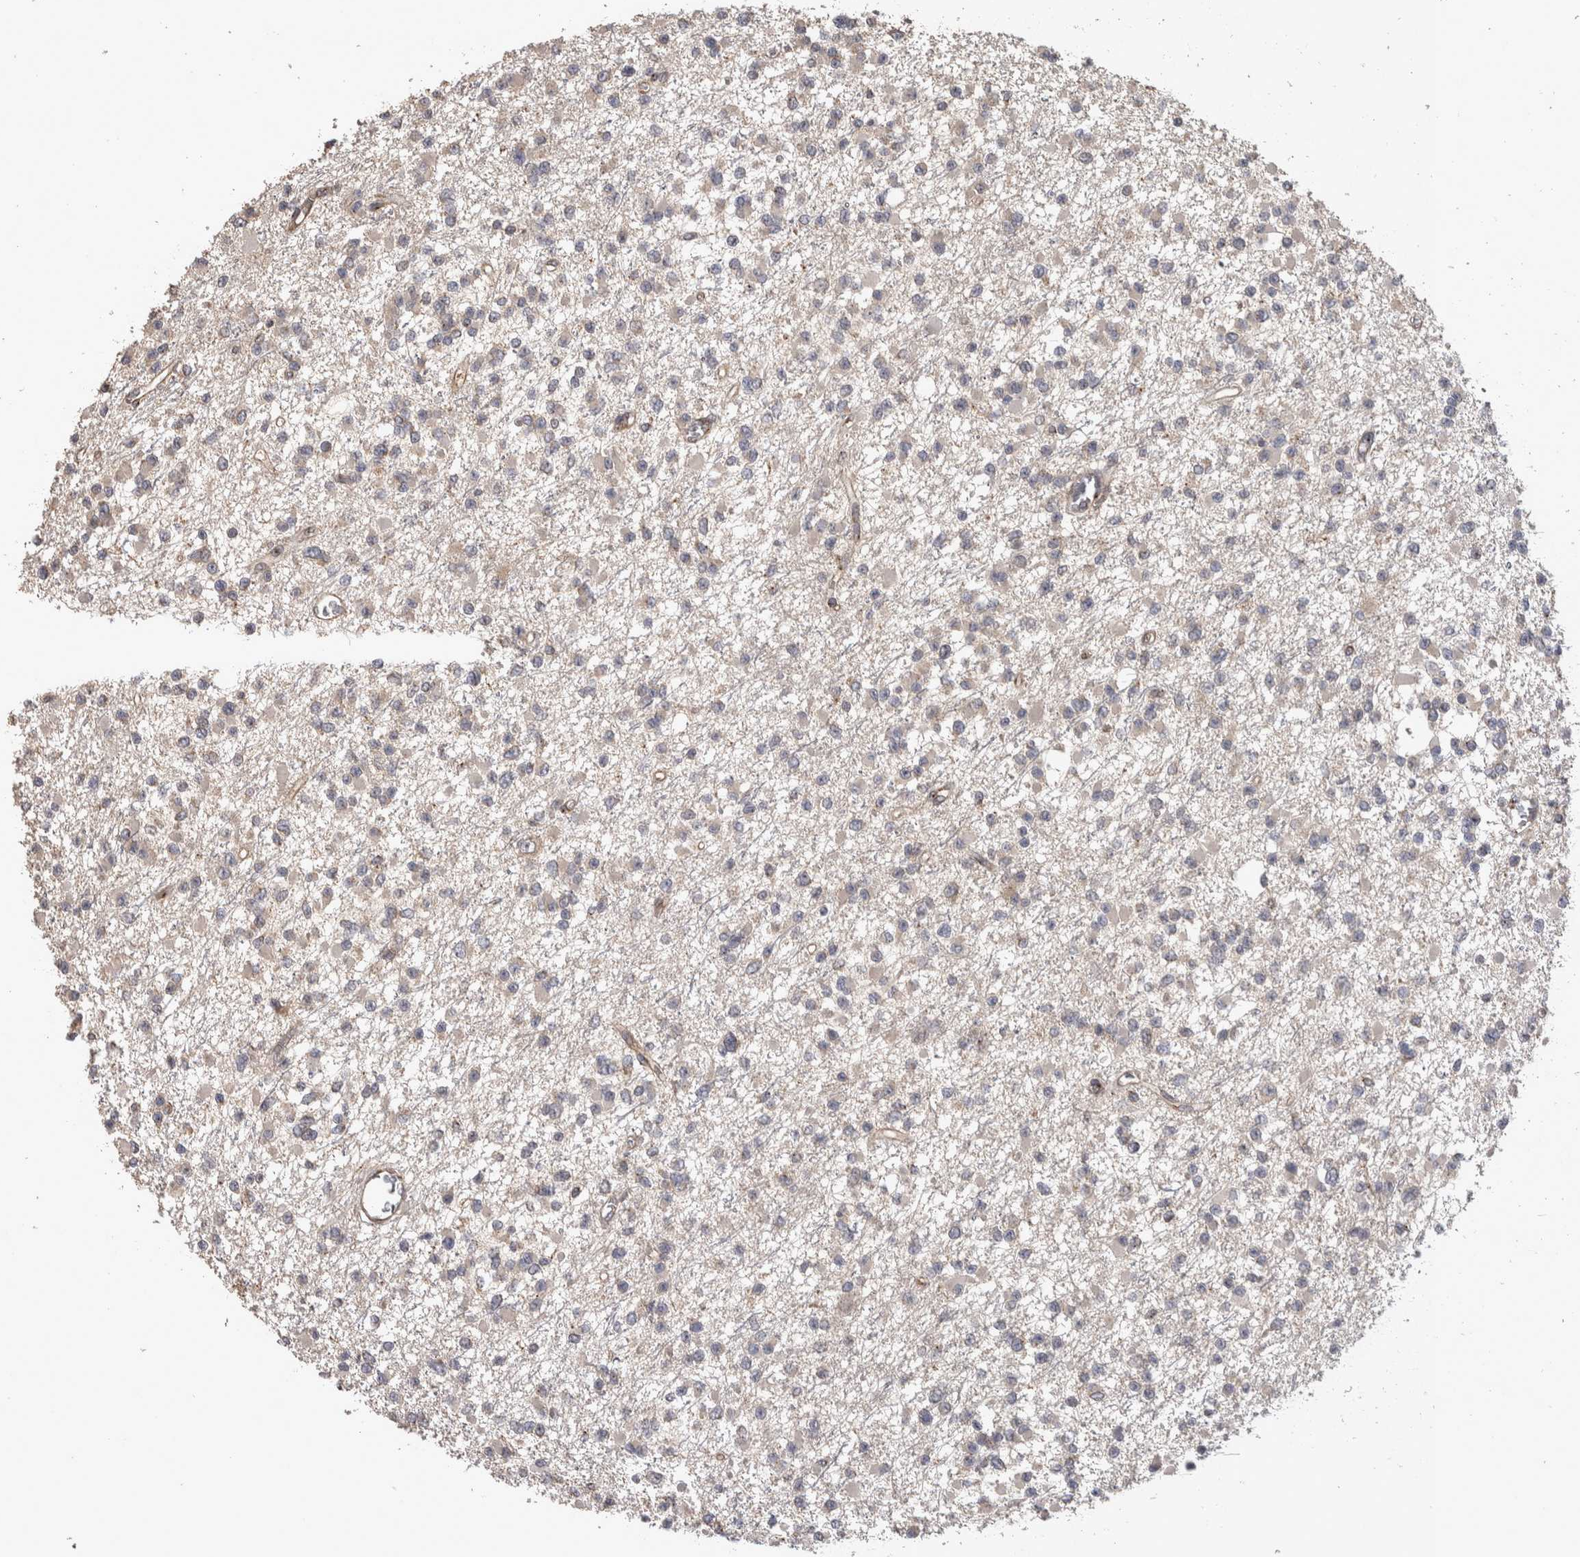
{"staining": {"intensity": "negative", "quantity": "none", "location": "none"}, "tissue": "glioma", "cell_type": "Tumor cells", "image_type": "cancer", "snomed": [{"axis": "morphology", "description": "Glioma, malignant, Low grade"}, {"axis": "topography", "description": "Brain"}], "caption": "Tumor cells show no significant positivity in glioma. (DAB (3,3'-diaminobenzidine) IHC visualized using brightfield microscopy, high magnification).", "gene": "IFRD1", "patient": {"sex": "female", "age": 22}}